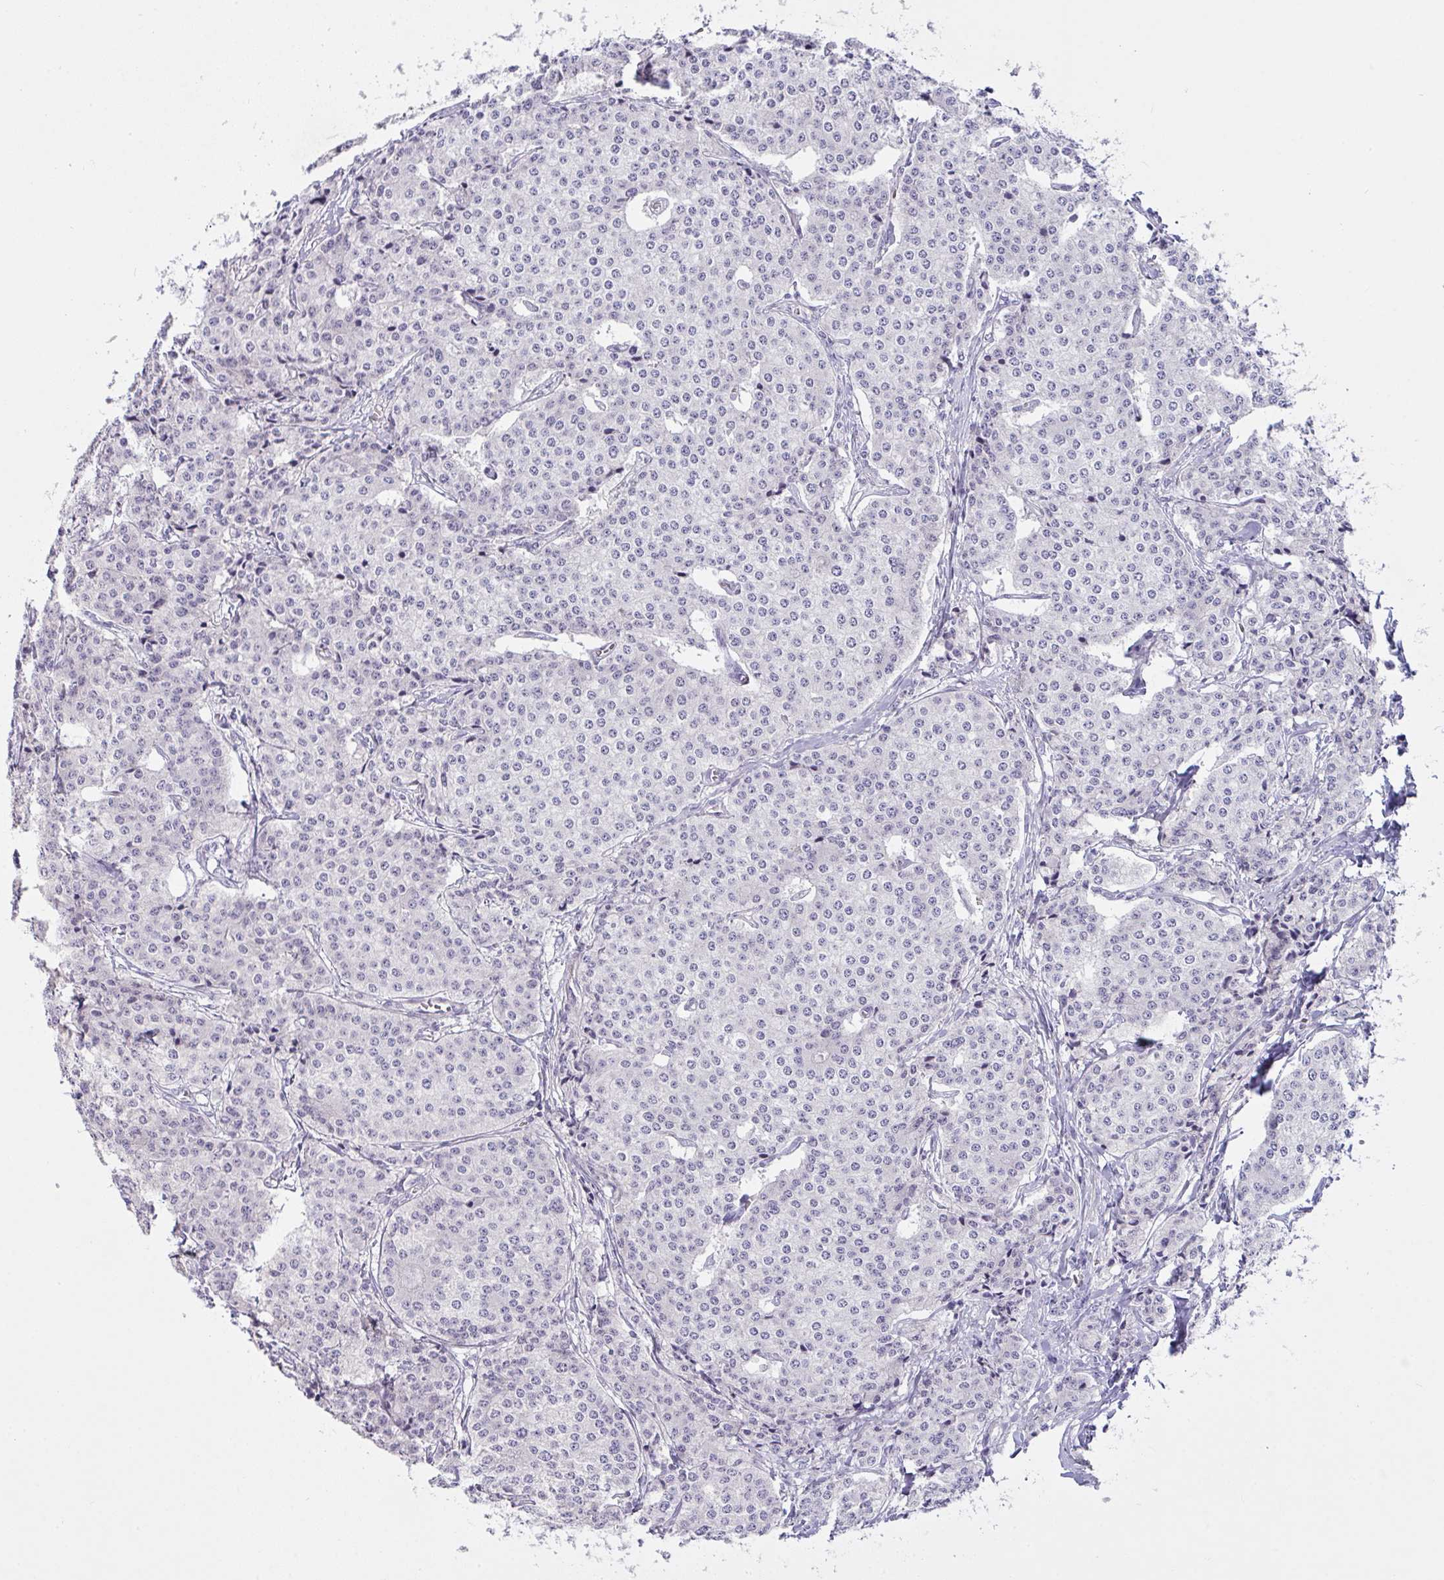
{"staining": {"intensity": "negative", "quantity": "none", "location": "none"}, "tissue": "carcinoid", "cell_type": "Tumor cells", "image_type": "cancer", "snomed": [{"axis": "morphology", "description": "Carcinoid, malignant, NOS"}, {"axis": "topography", "description": "Small intestine"}], "caption": "Immunohistochemistry (IHC) of carcinoid (malignant) shows no staining in tumor cells.", "gene": "FAM86B1", "patient": {"sex": "female", "age": 64}}